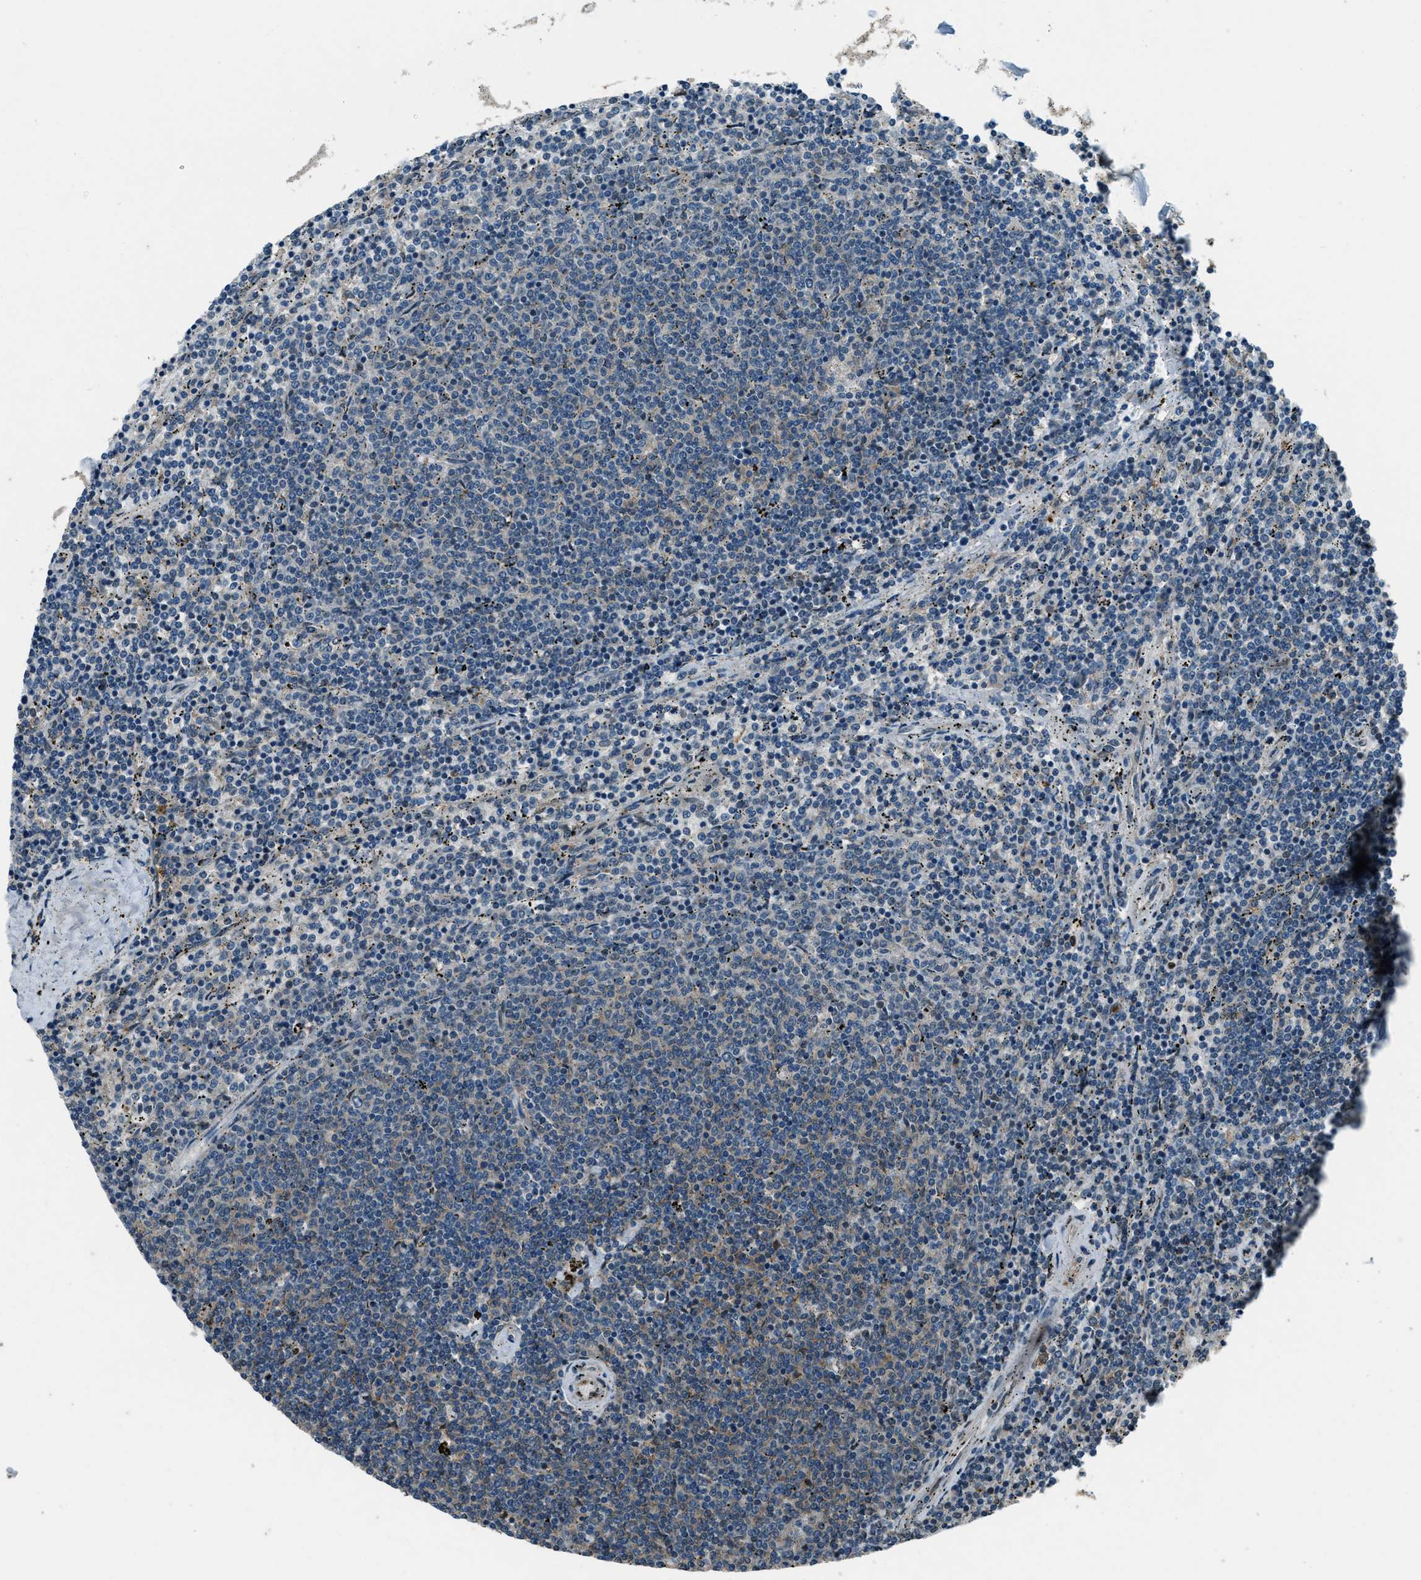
{"staining": {"intensity": "weak", "quantity": "<25%", "location": "cytoplasmic/membranous"}, "tissue": "lymphoma", "cell_type": "Tumor cells", "image_type": "cancer", "snomed": [{"axis": "morphology", "description": "Malignant lymphoma, non-Hodgkin's type, Low grade"}, {"axis": "topography", "description": "Spleen"}], "caption": "Micrograph shows no protein staining in tumor cells of lymphoma tissue.", "gene": "SVIL", "patient": {"sex": "female", "age": 50}}